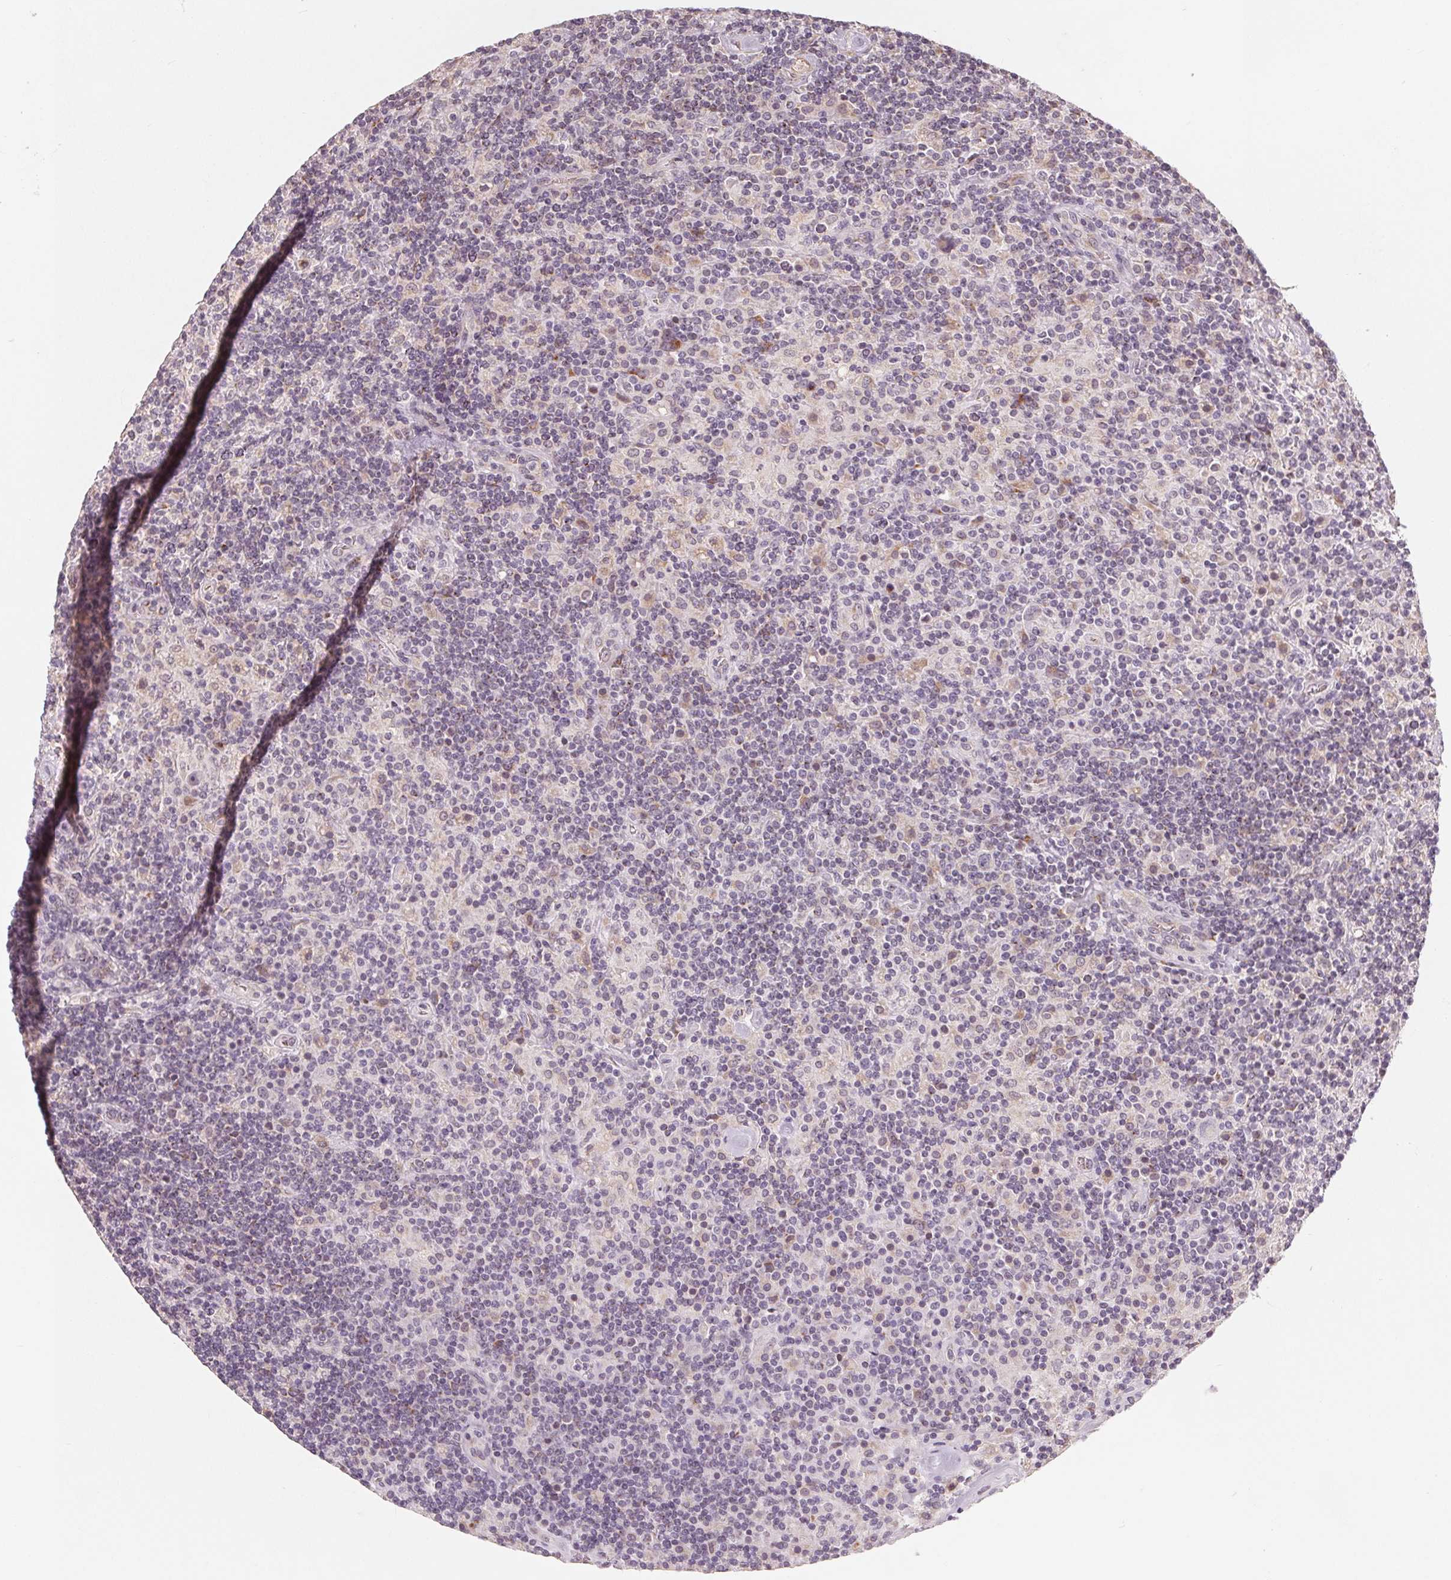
{"staining": {"intensity": "negative", "quantity": "none", "location": "none"}, "tissue": "lymphoma", "cell_type": "Tumor cells", "image_type": "cancer", "snomed": [{"axis": "morphology", "description": "Hodgkin's disease, NOS"}, {"axis": "topography", "description": "Lymph node"}], "caption": "Tumor cells show no significant protein staining in lymphoma.", "gene": "TMSB15B", "patient": {"sex": "male", "age": 70}}